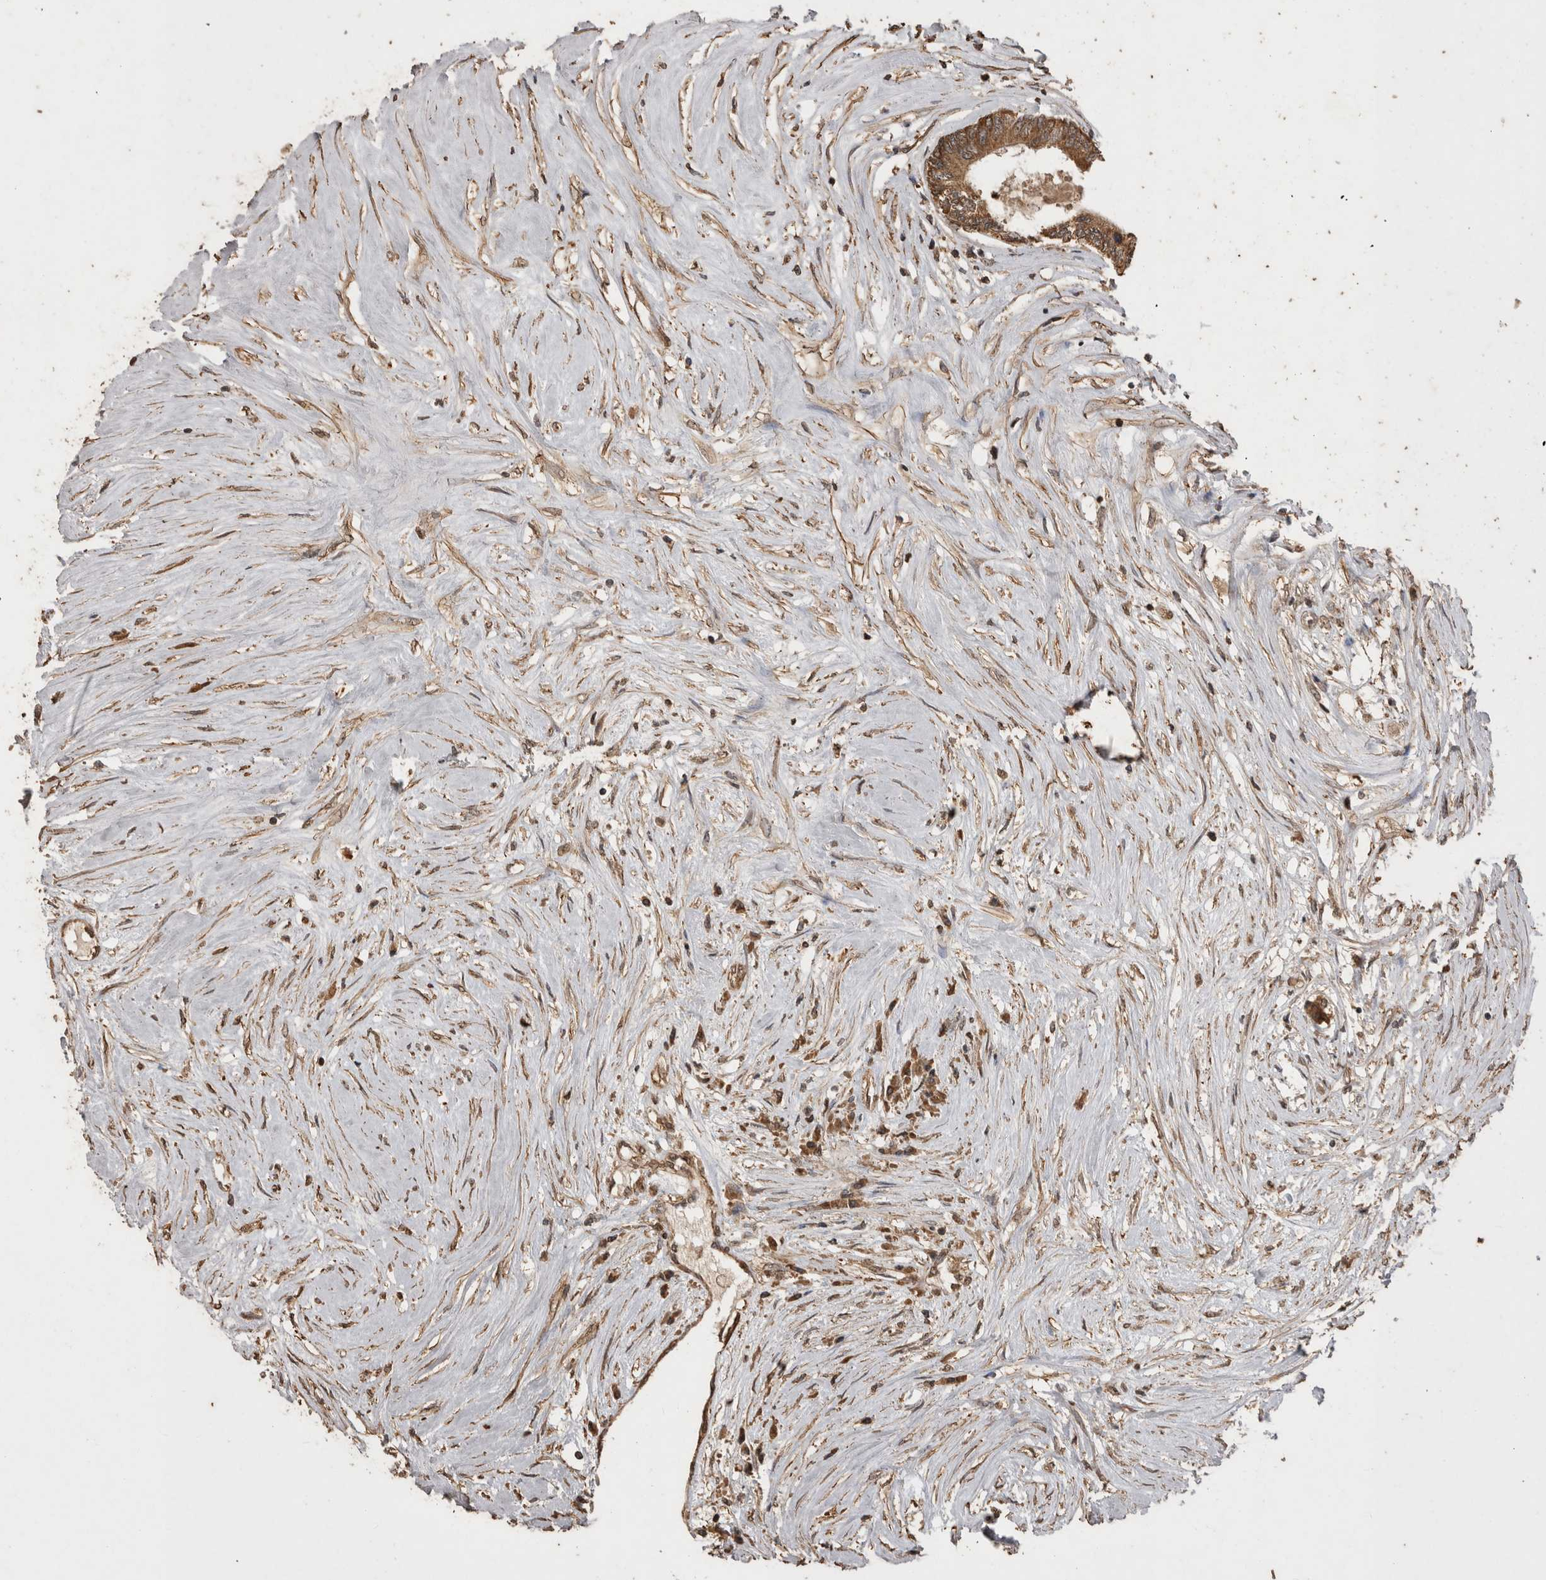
{"staining": {"intensity": "moderate", "quantity": ">75%", "location": "cytoplasmic/membranous"}, "tissue": "colorectal cancer", "cell_type": "Tumor cells", "image_type": "cancer", "snomed": [{"axis": "morphology", "description": "Adenocarcinoma, NOS"}, {"axis": "topography", "description": "Rectum"}], "caption": "Human adenocarcinoma (colorectal) stained with a protein marker exhibits moderate staining in tumor cells.", "gene": "SOCS5", "patient": {"sex": "male", "age": 63}}